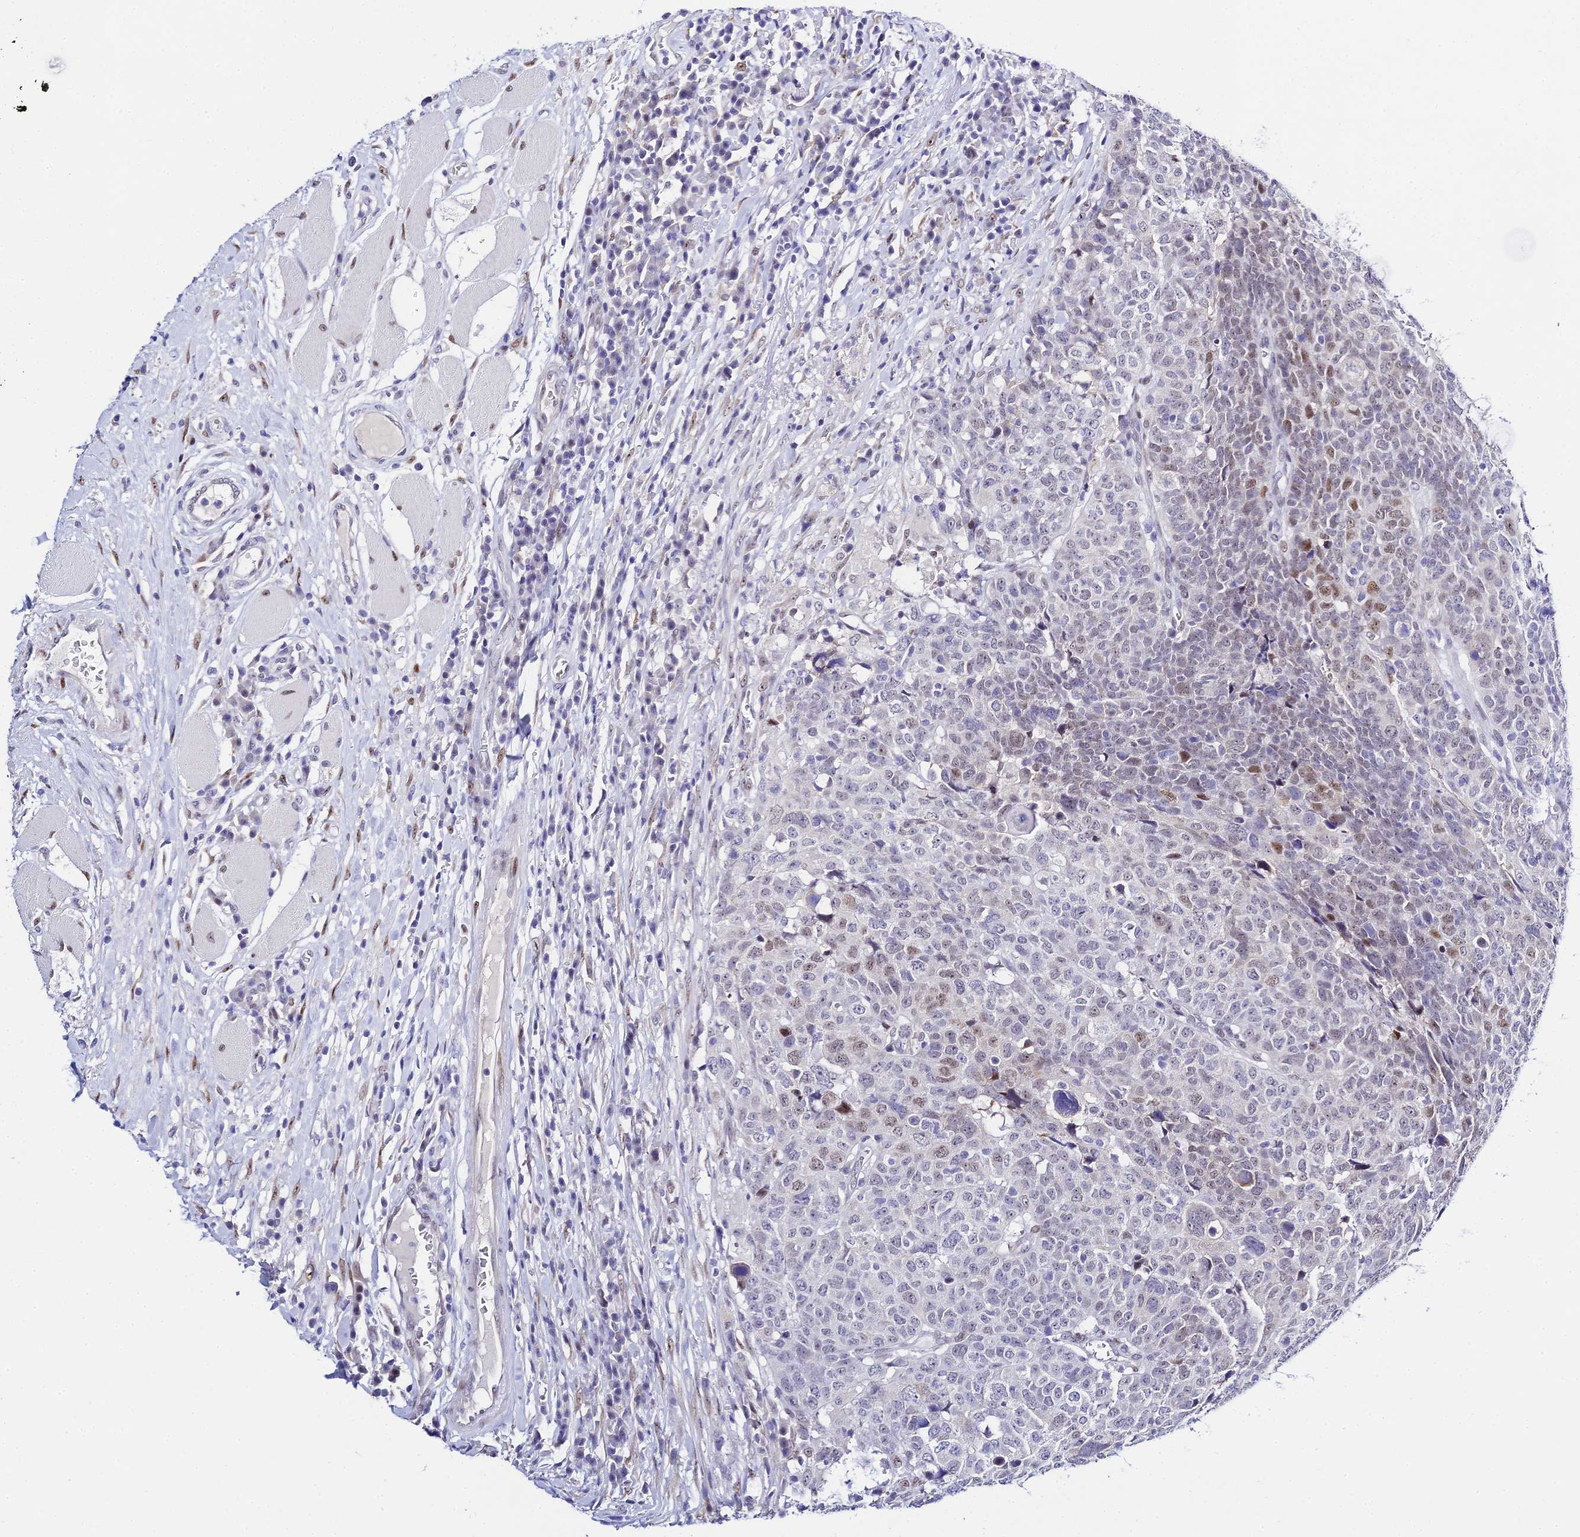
{"staining": {"intensity": "weak", "quantity": "<25%", "location": "nuclear"}, "tissue": "head and neck cancer", "cell_type": "Tumor cells", "image_type": "cancer", "snomed": [{"axis": "morphology", "description": "Squamous cell carcinoma, NOS"}, {"axis": "topography", "description": "Head-Neck"}], "caption": "Tumor cells are negative for brown protein staining in squamous cell carcinoma (head and neck).", "gene": "POFUT2", "patient": {"sex": "male", "age": 66}}